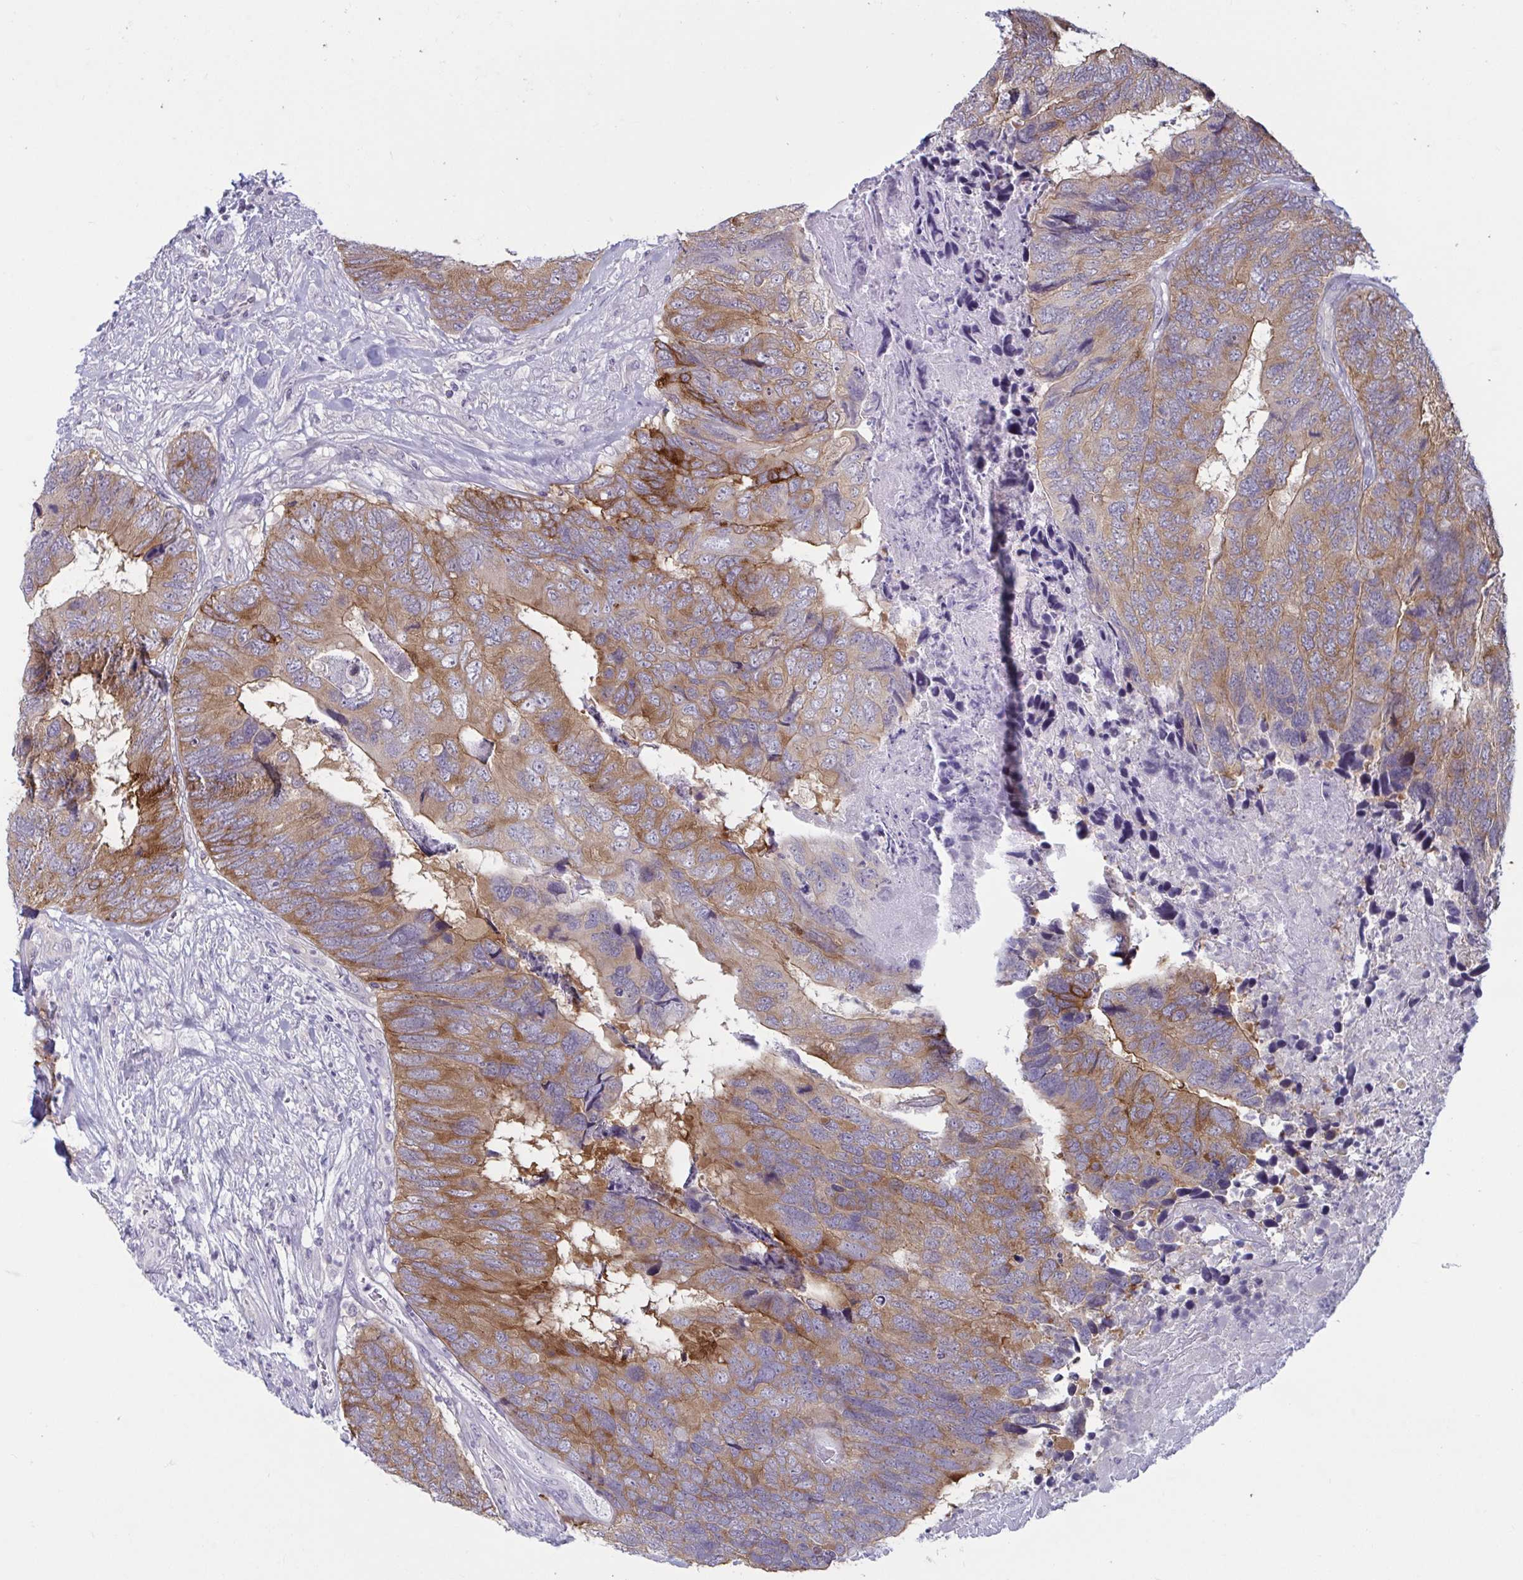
{"staining": {"intensity": "moderate", "quantity": "25%-75%", "location": "cytoplasmic/membranous"}, "tissue": "breast cancer", "cell_type": "Tumor cells", "image_type": "cancer", "snomed": [{"axis": "morphology", "description": "Lobular carcinoma"}, {"axis": "topography", "description": "Breast"}], "caption": "Immunohistochemistry image of breast cancer (lobular carcinoma) stained for a protein (brown), which reveals medium levels of moderate cytoplasmic/membranous positivity in approximately 25%-75% of tumor cells.", "gene": "TBC1D4", "patient": {"sex": "female", "age": 59}}